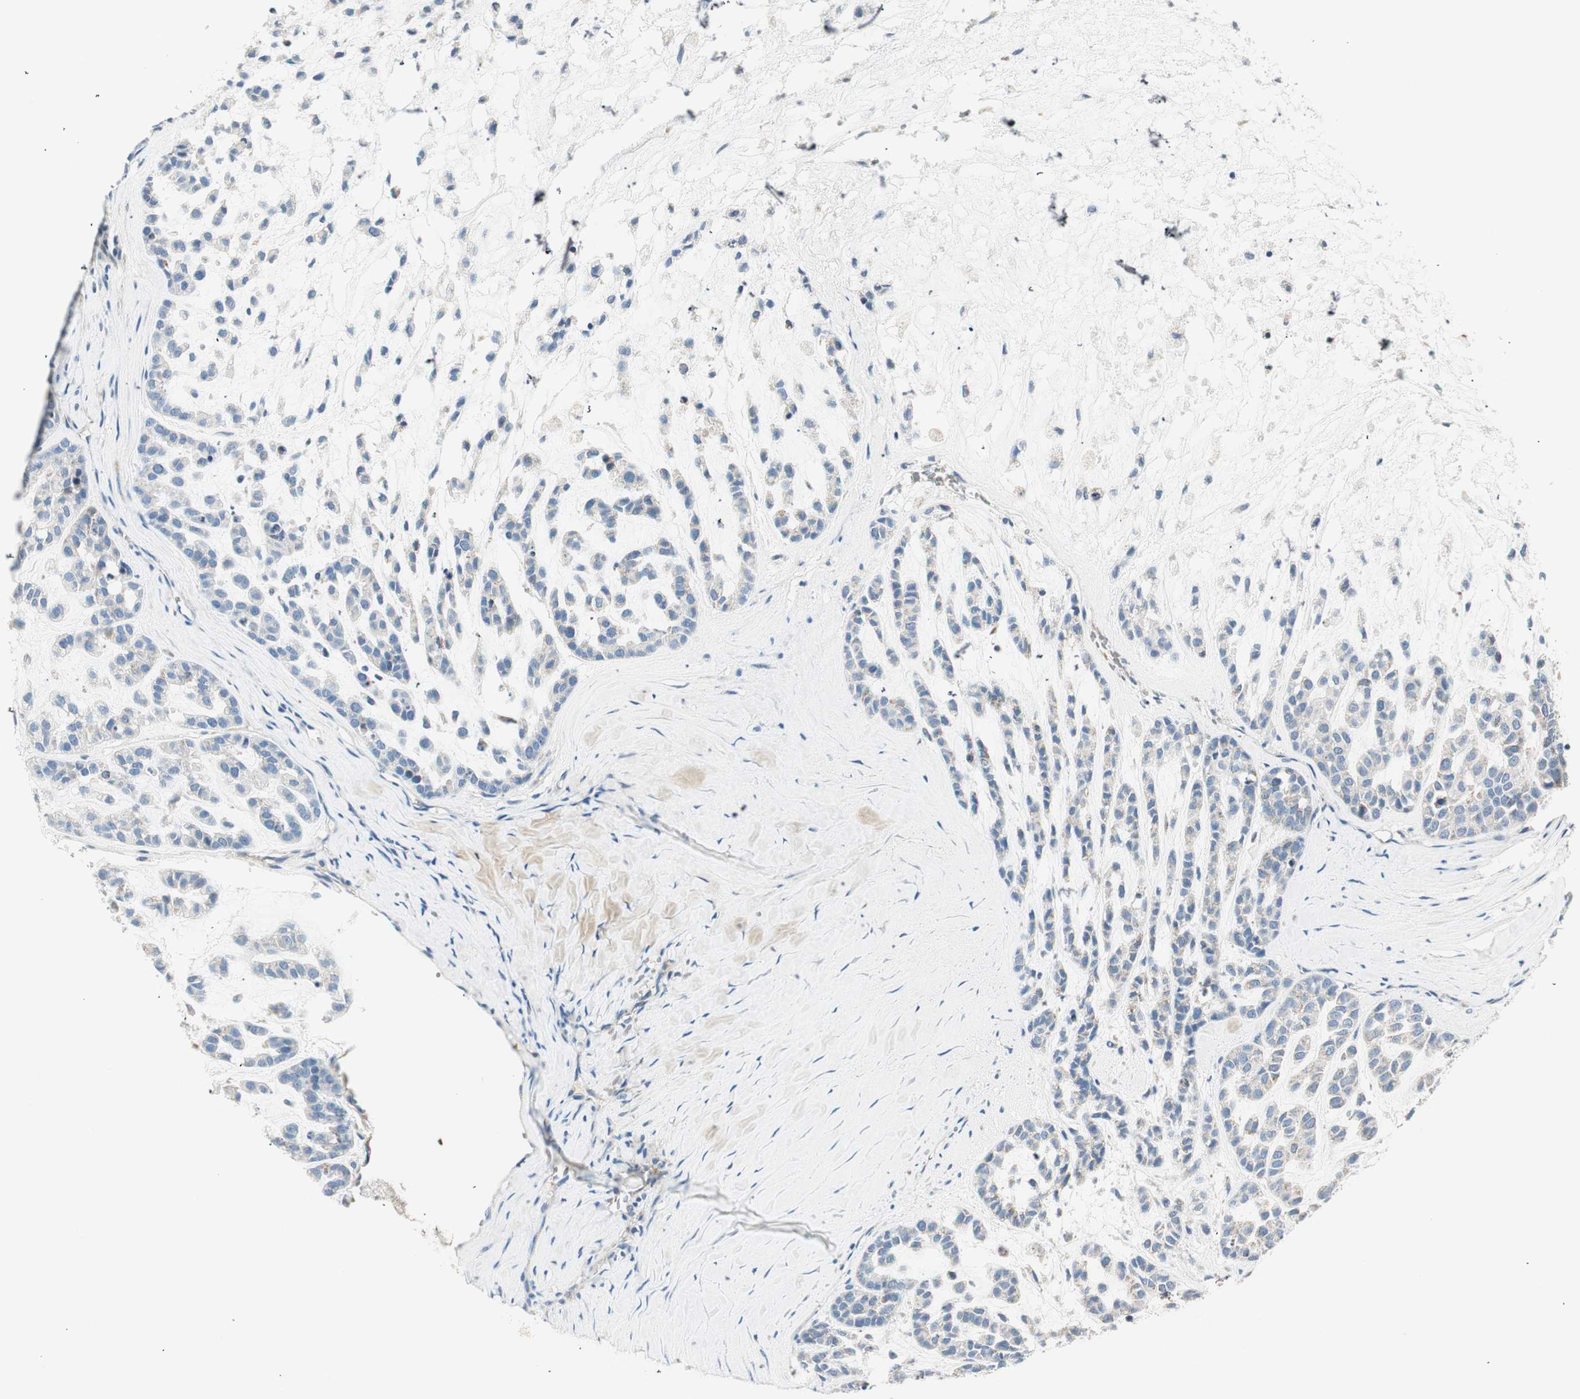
{"staining": {"intensity": "weak", "quantity": "<25%", "location": "cytoplasmic/membranous"}, "tissue": "head and neck cancer", "cell_type": "Tumor cells", "image_type": "cancer", "snomed": [{"axis": "morphology", "description": "Adenocarcinoma, NOS"}, {"axis": "morphology", "description": "Adenoma, NOS"}, {"axis": "topography", "description": "Head-Neck"}], "caption": "The photomicrograph exhibits no significant expression in tumor cells of head and neck adenoma. (DAB (3,3'-diaminobenzidine) IHC with hematoxylin counter stain).", "gene": "RORB", "patient": {"sex": "female", "age": 55}}